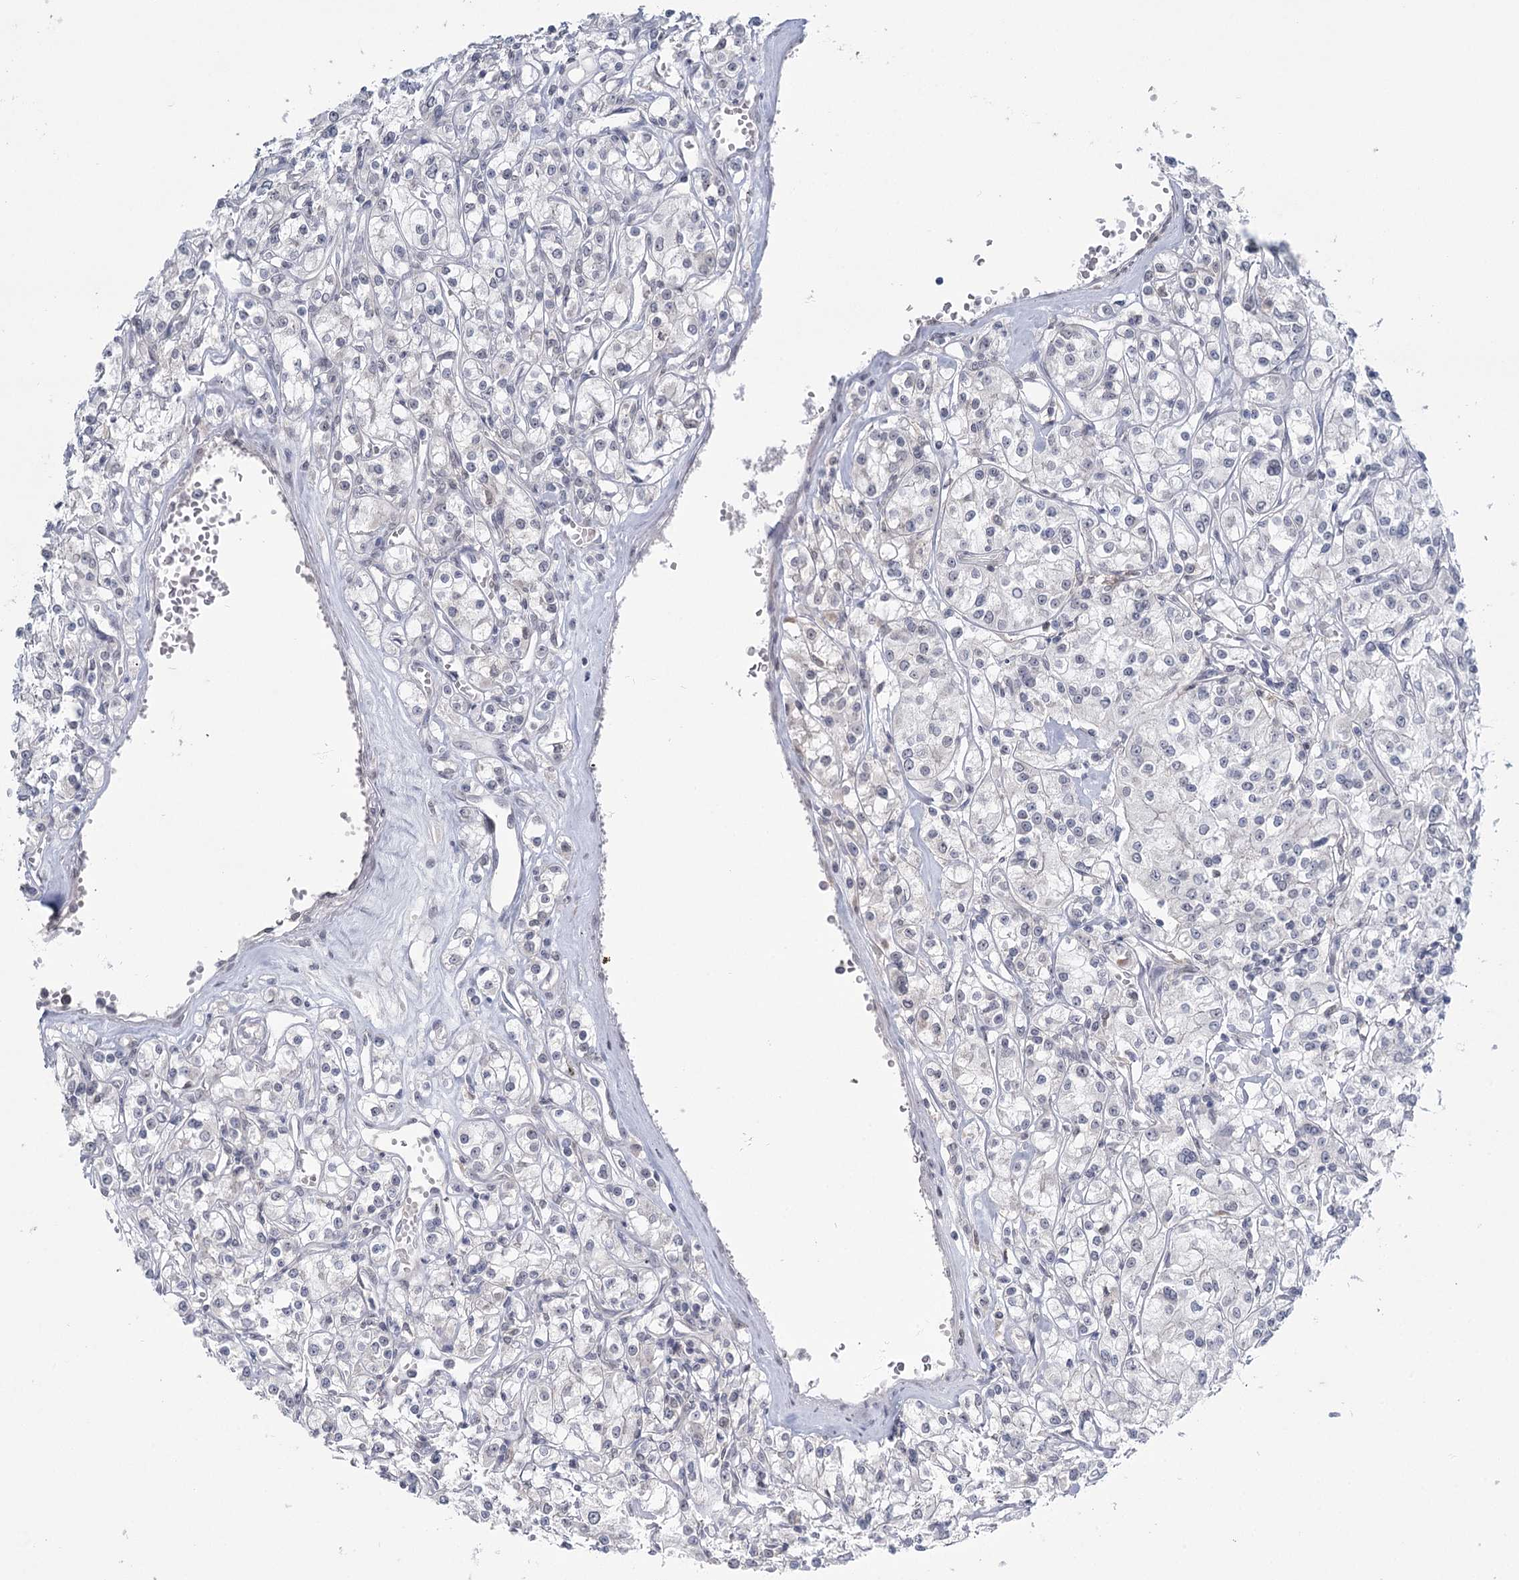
{"staining": {"intensity": "negative", "quantity": "none", "location": "none"}, "tissue": "renal cancer", "cell_type": "Tumor cells", "image_type": "cancer", "snomed": [{"axis": "morphology", "description": "Adenocarcinoma, NOS"}, {"axis": "topography", "description": "Kidney"}], "caption": "Image shows no significant protein positivity in tumor cells of renal cancer (adenocarcinoma).", "gene": "TMEM70", "patient": {"sex": "female", "age": 59}}